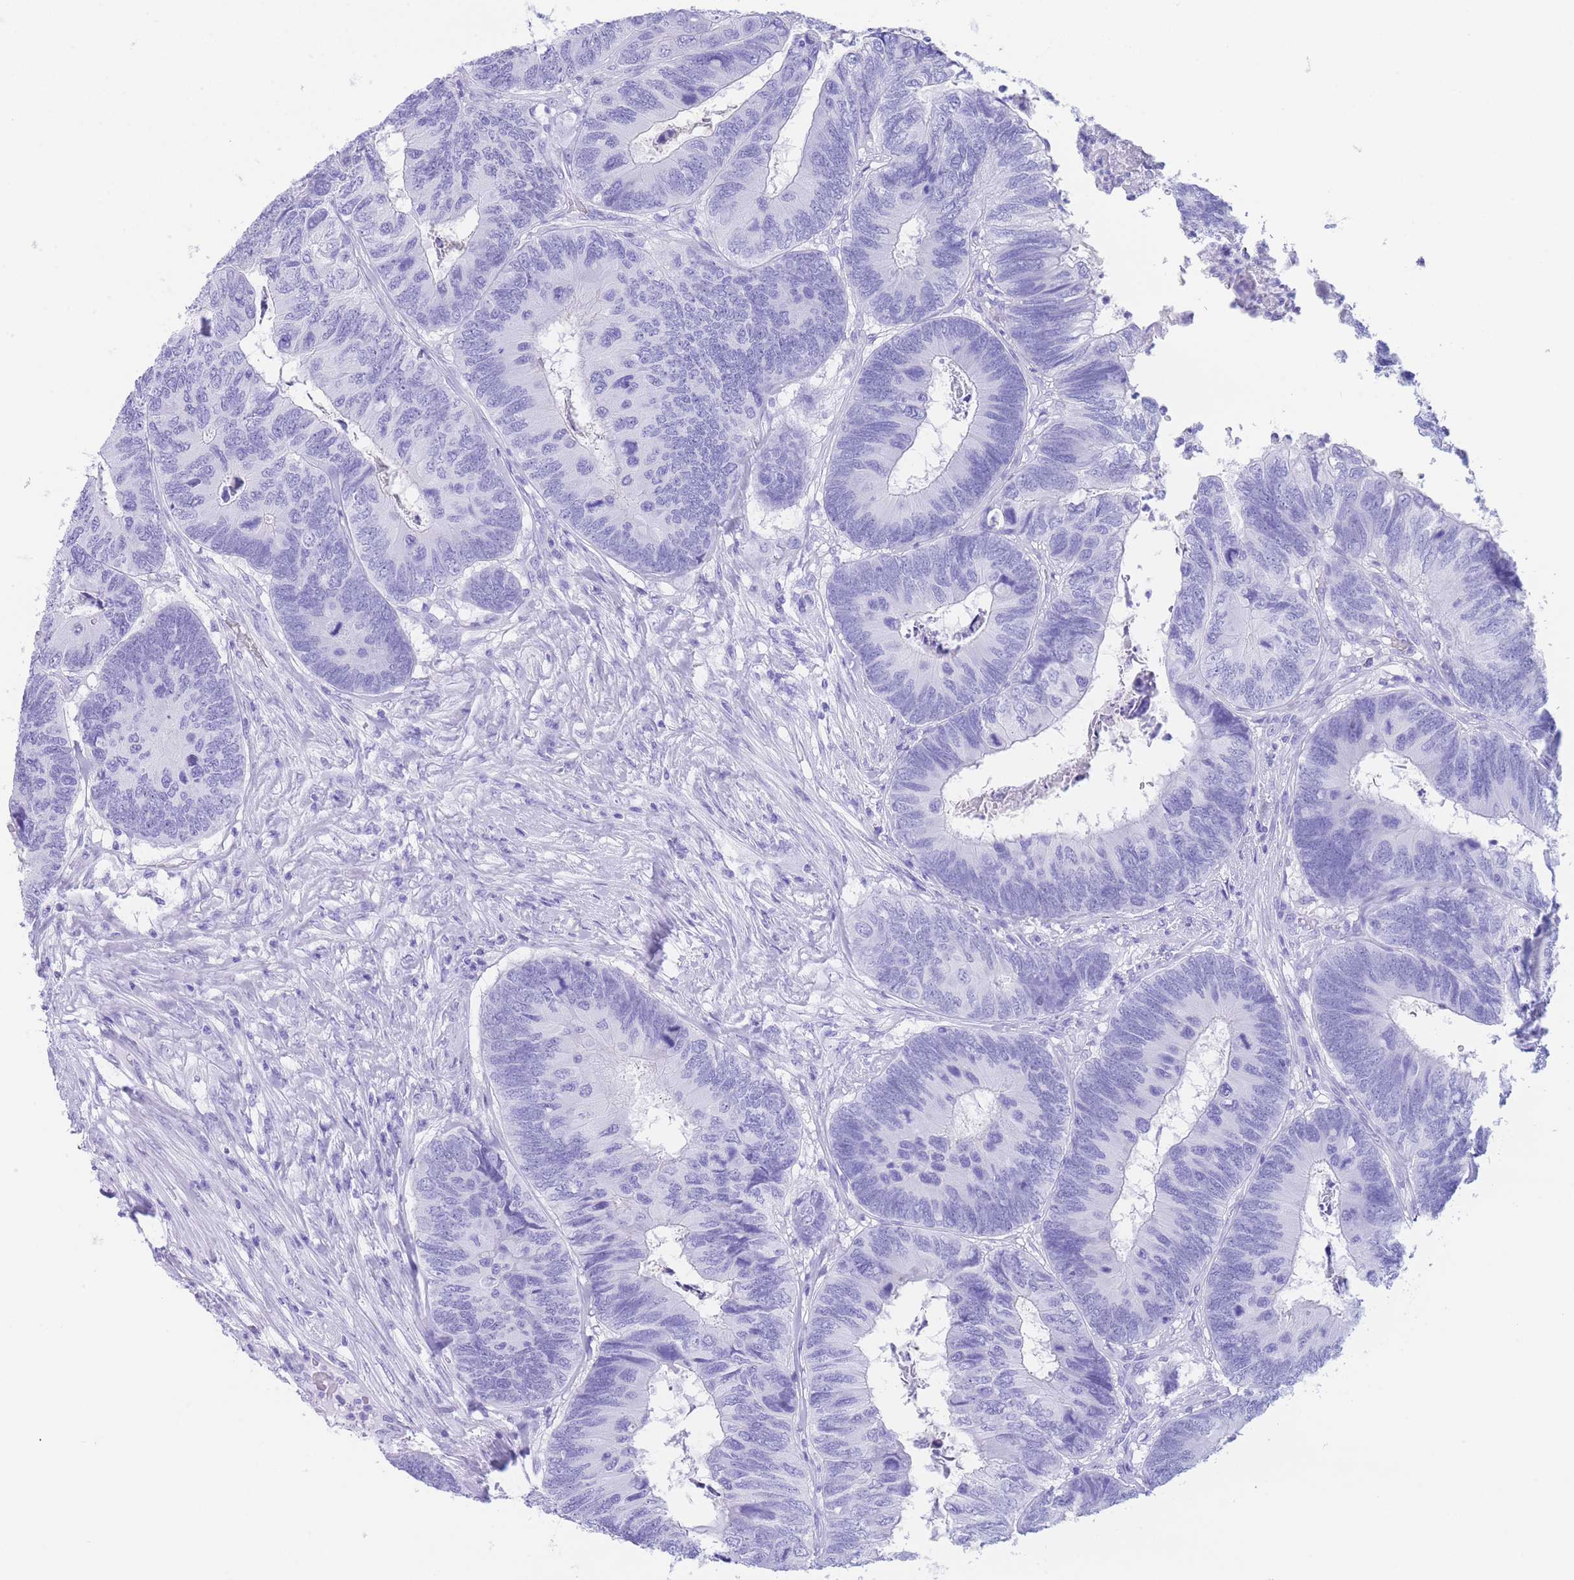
{"staining": {"intensity": "negative", "quantity": "none", "location": "none"}, "tissue": "colorectal cancer", "cell_type": "Tumor cells", "image_type": "cancer", "snomed": [{"axis": "morphology", "description": "Adenocarcinoma, NOS"}, {"axis": "topography", "description": "Colon"}], "caption": "This is an IHC photomicrograph of human colorectal cancer (adenocarcinoma). There is no positivity in tumor cells.", "gene": "SLCO1B3", "patient": {"sex": "female", "age": 67}}